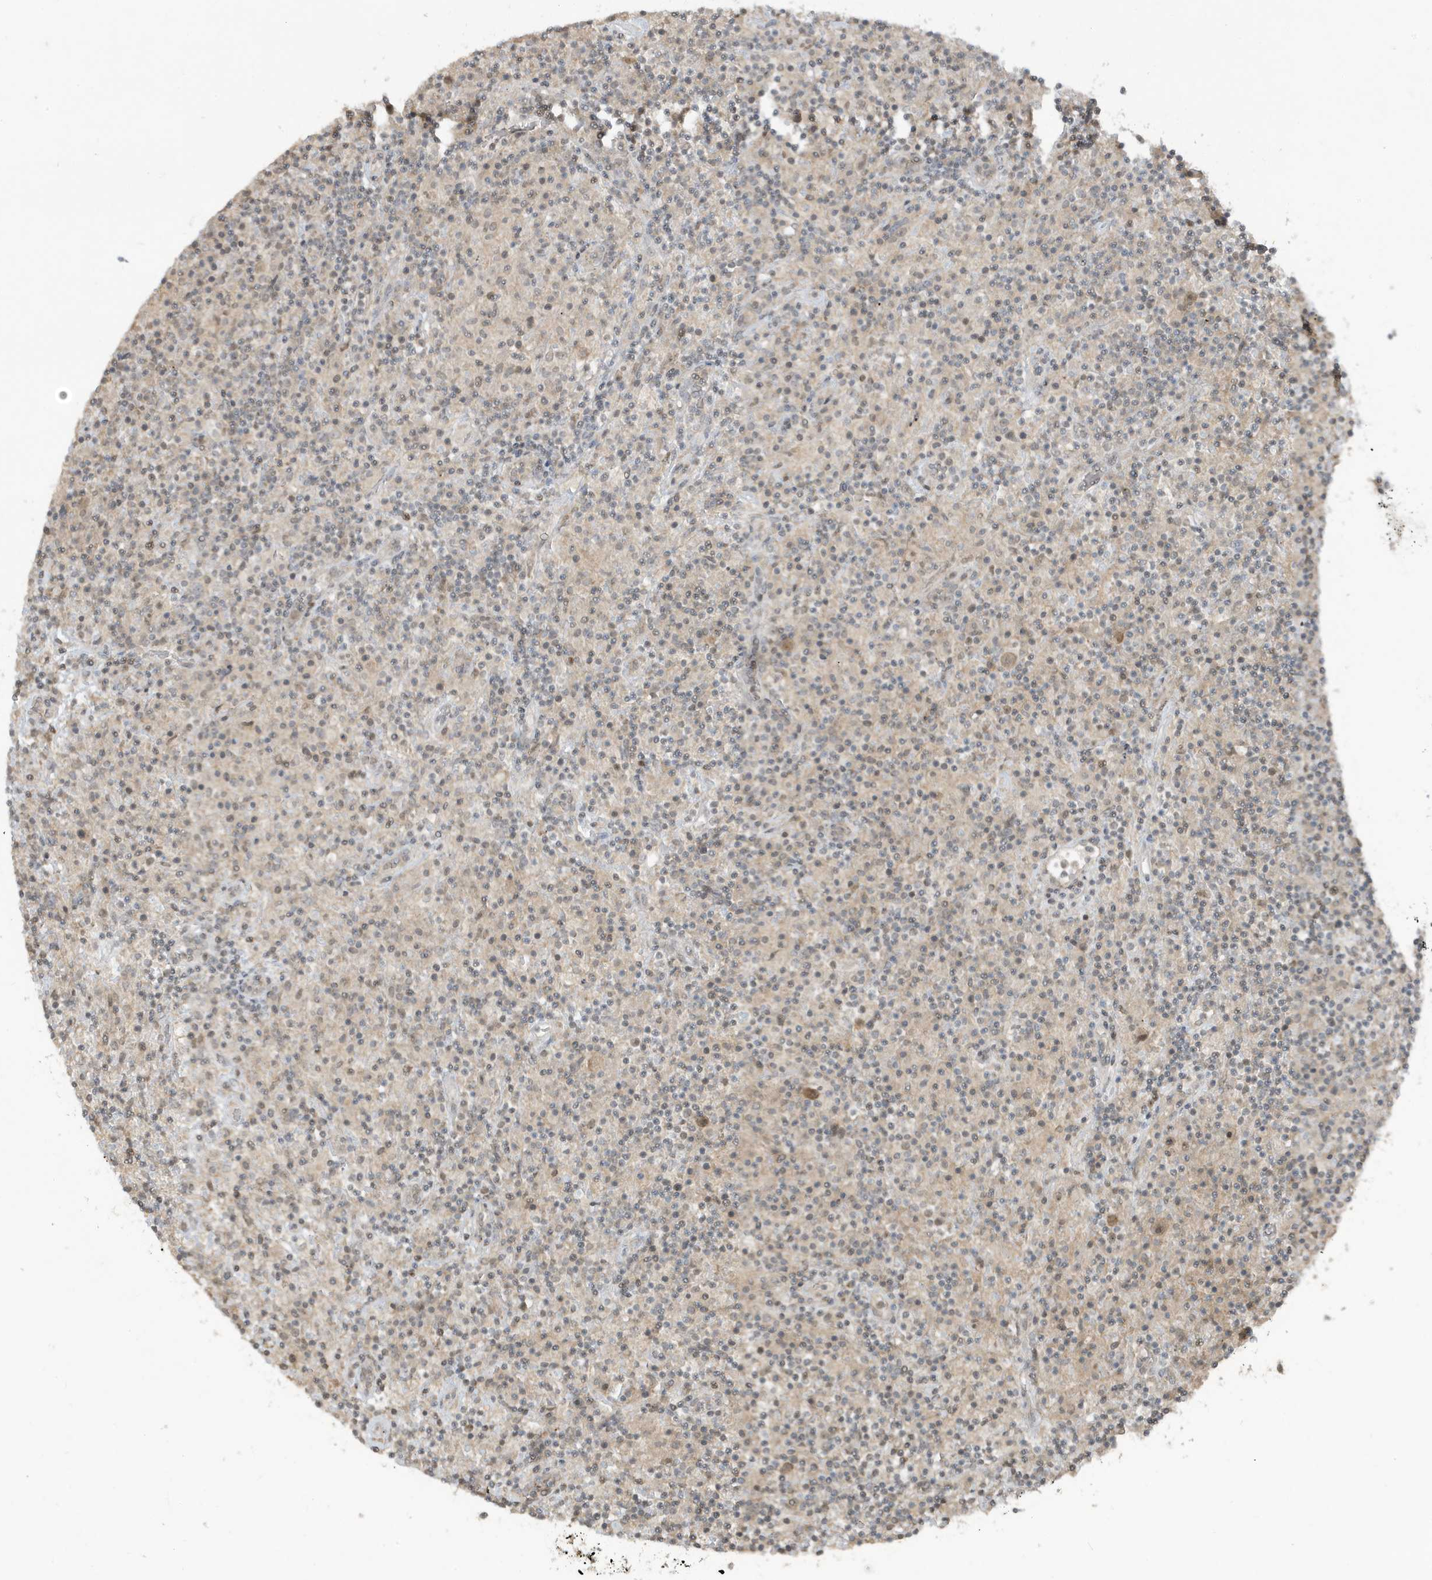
{"staining": {"intensity": "weak", "quantity": ">75%", "location": "cytoplasmic/membranous,nuclear"}, "tissue": "lymphoma", "cell_type": "Tumor cells", "image_type": "cancer", "snomed": [{"axis": "morphology", "description": "Hodgkin's disease, NOS"}, {"axis": "topography", "description": "Lymph node"}], "caption": "DAB (3,3'-diaminobenzidine) immunohistochemical staining of human lymphoma exhibits weak cytoplasmic/membranous and nuclear protein expression in about >75% of tumor cells.", "gene": "PRRT3", "patient": {"sex": "male", "age": 70}}